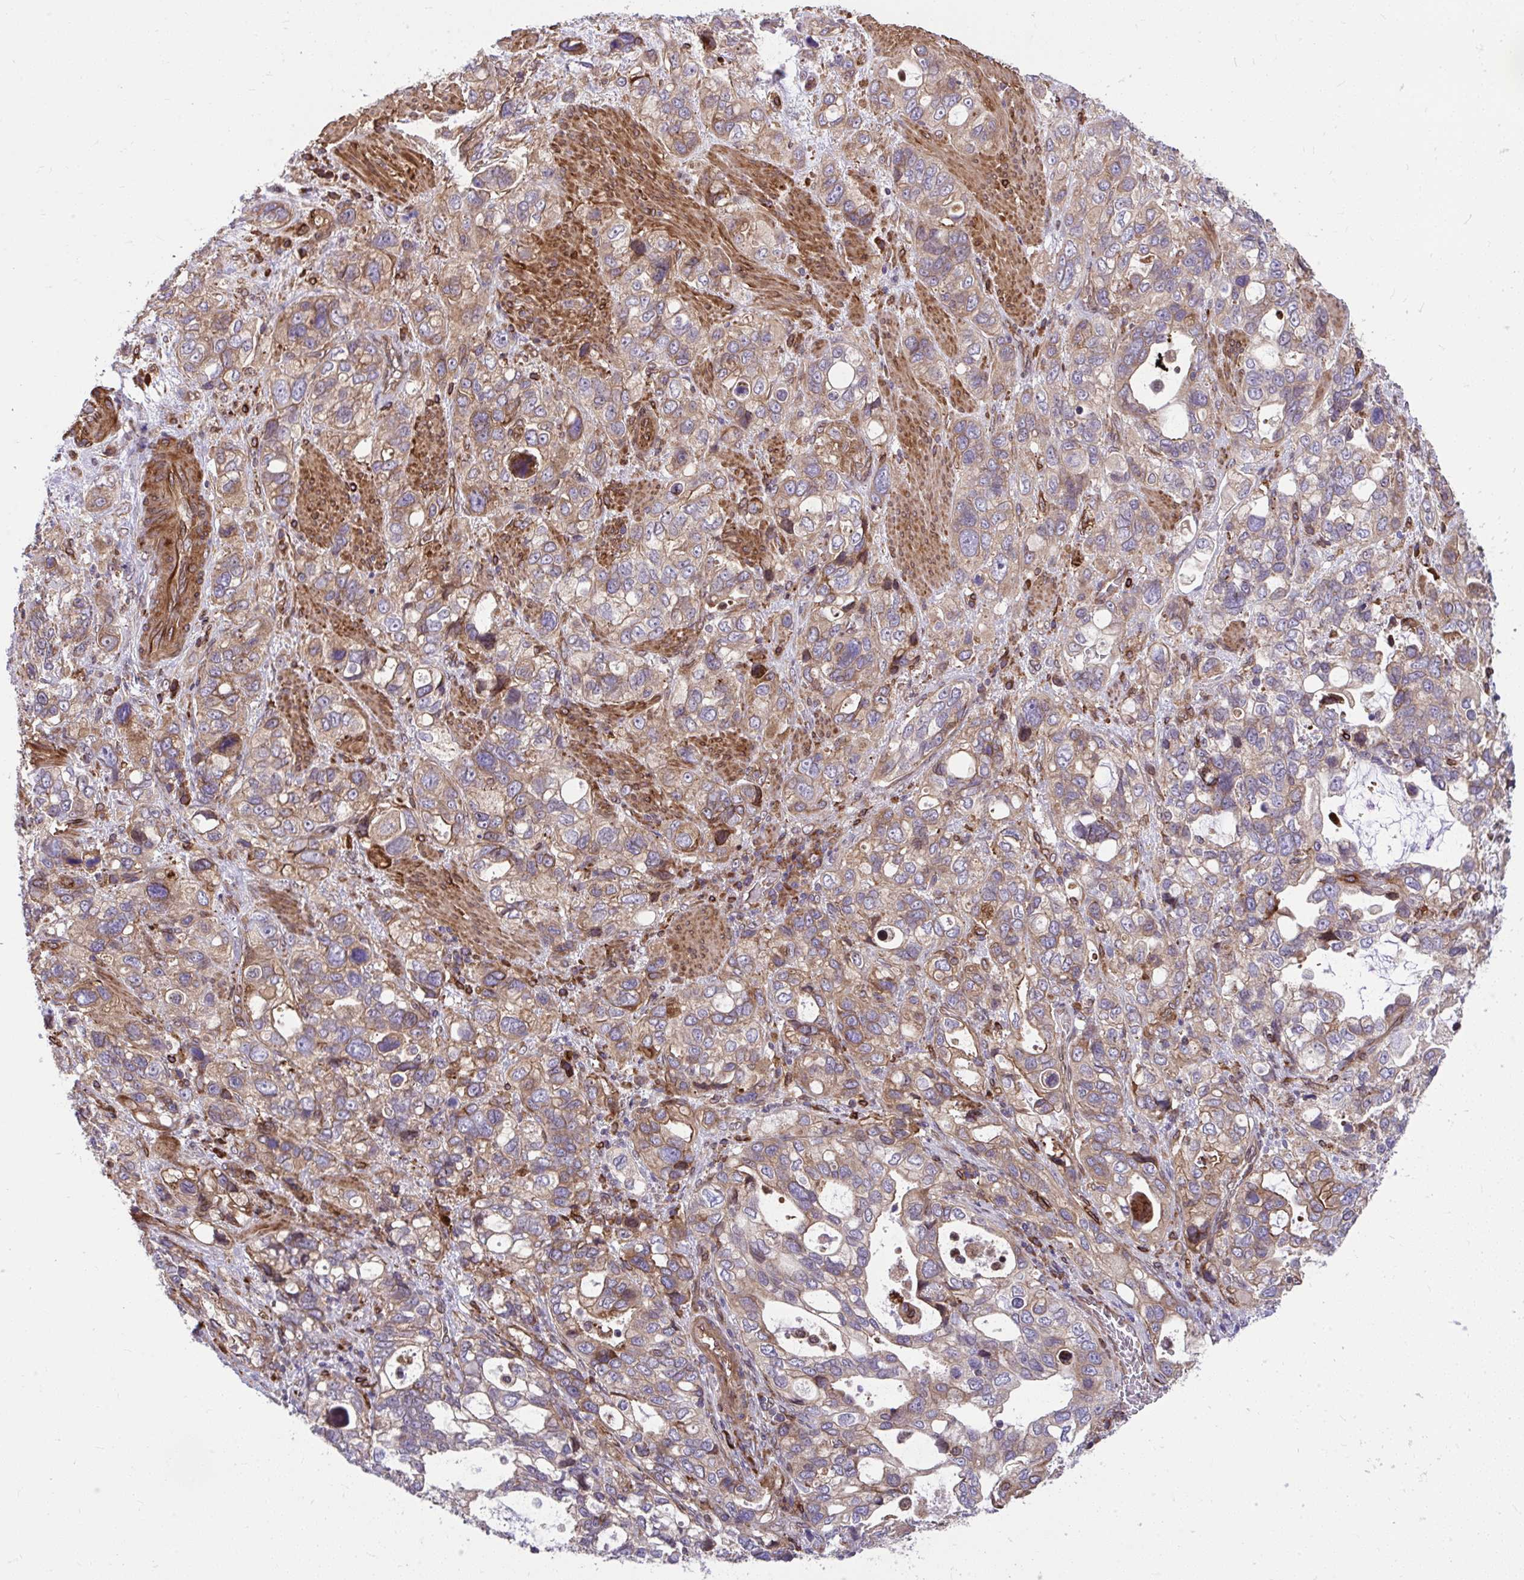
{"staining": {"intensity": "weak", "quantity": ">75%", "location": "cytoplasmic/membranous"}, "tissue": "stomach cancer", "cell_type": "Tumor cells", "image_type": "cancer", "snomed": [{"axis": "morphology", "description": "Adenocarcinoma, NOS"}, {"axis": "topography", "description": "Stomach, upper"}], "caption": "Human stomach cancer (adenocarcinoma) stained with a brown dye demonstrates weak cytoplasmic/membranous positive expression in approximately >75% of tumor cells.", "gene": "STIM2", "patient": {"sex": "female", "age": 81}}